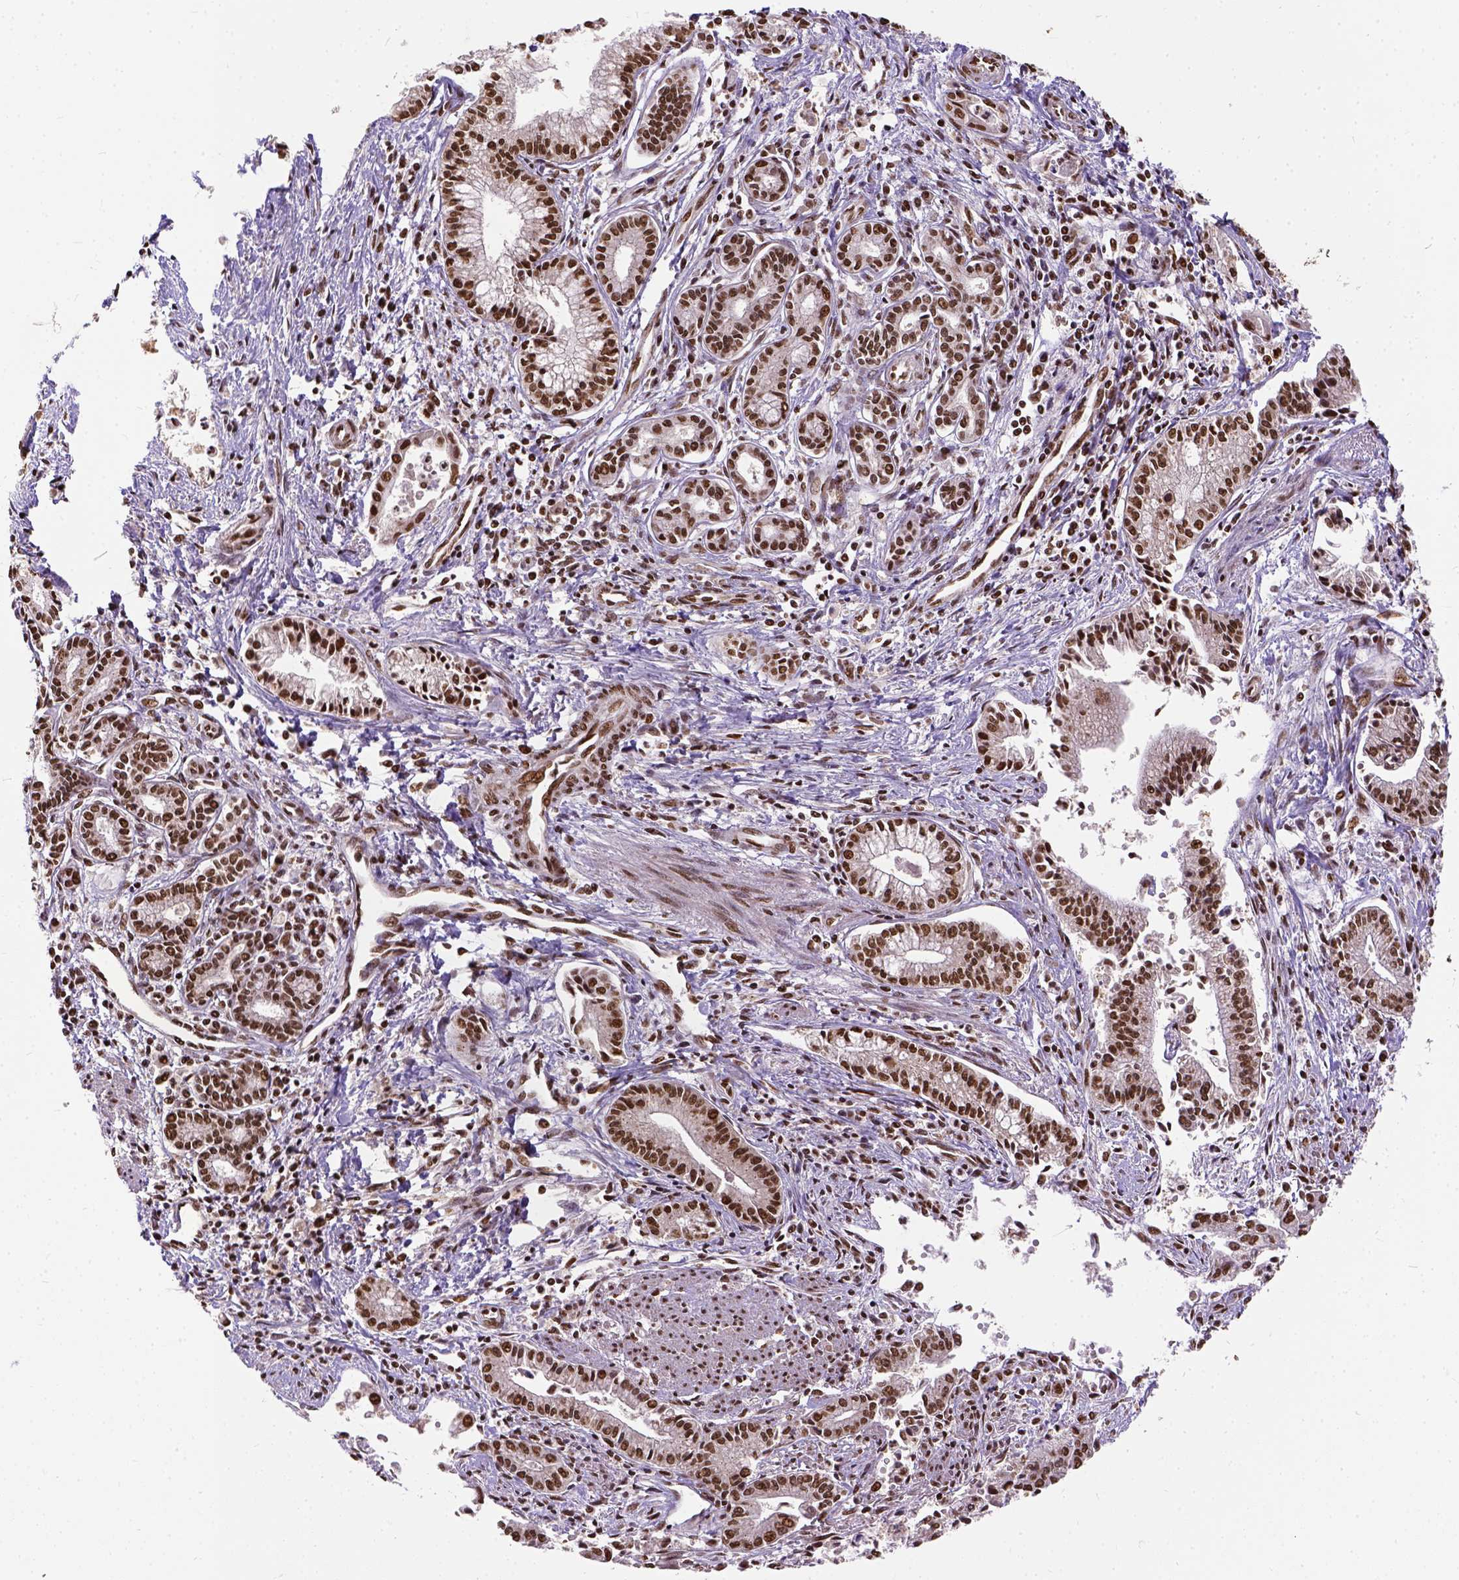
{"staining": {"intensity": "strong", "quantity": ">75%", "location": "nuclear"}, "tissue": "pancreatic cancer", "cell_type": "Tumor cells", "image_type": "cancer", "snomed": [{"axis": "morphology", "description": "Adenocarcinoma, NOS"}, {"axis": "topography", "description": "Pancreas"}], "caption": "A photomicrograph of pancreatic adenocarcinoma stained for a protein demonstrates strong nuclear brown staining in tumor cells. (Stains: DAB in brown, nuclei in blue, Microscopy: brightfield microscopy at high magnification).", "gene": "NACC1", "patient": {"sex": "female", "age": 65}}